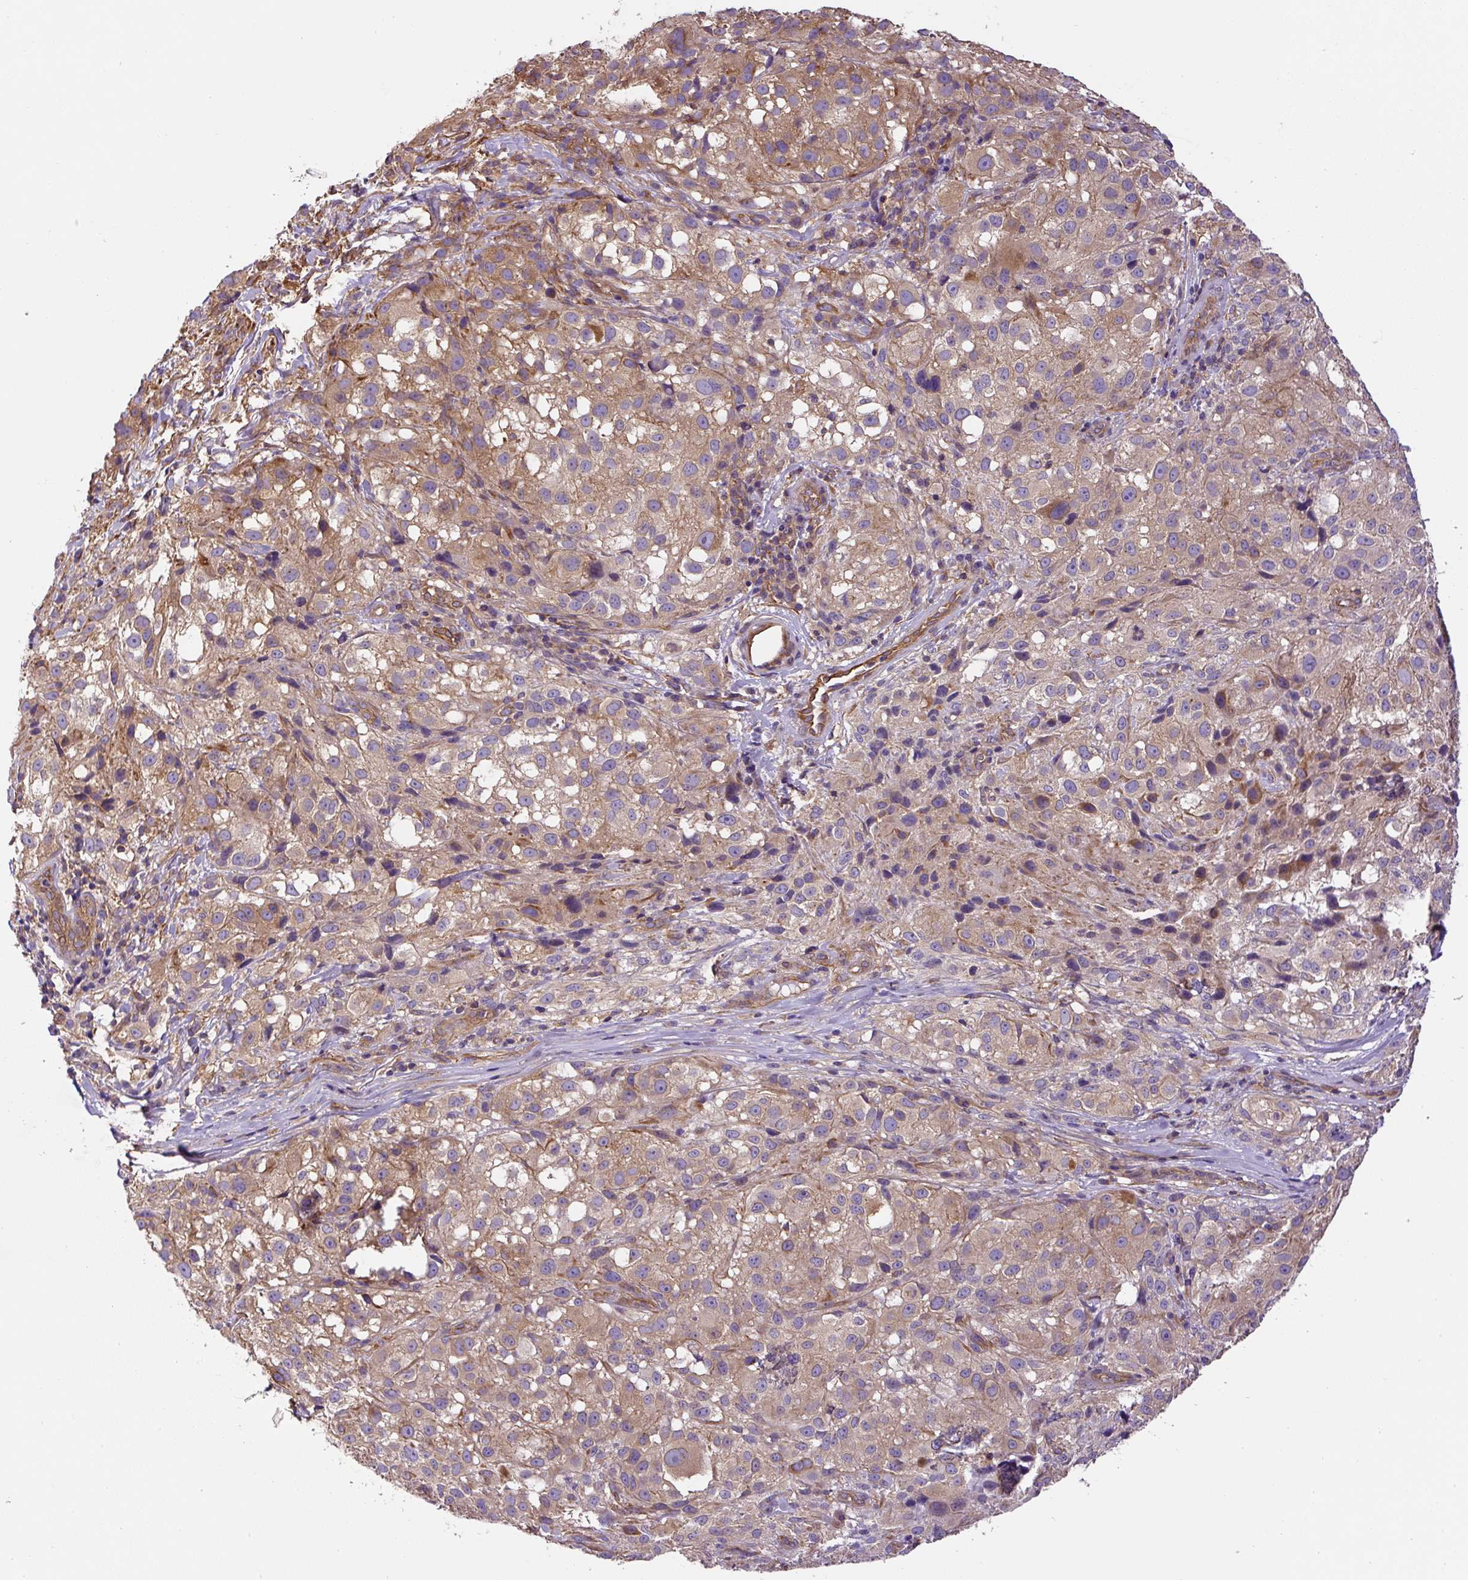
{"staining": {"intensity": "moderate", "quantity": ">75%", "location": "cytoplasmic/membranous"}, "tissue": "melanoma", "cell_type": "Tumor cells", "image_type": "cancer", "snomed": [{"axis": "morphology", "description": "Necrosis, NOS"}, {"axis": "morphology", "description": "Malignant melanoma, NOS"}, {"axis": "topography", "description": "Skin"}], "caption": "There is medium levels of moderate cytoplasmic/membranous expression in tumor cells of malignant melanoma, as demonstrated by immunohistochemical staining (brown color).", "gene": "DCTN1", "patient": {"sex": "female", "age": 87}}